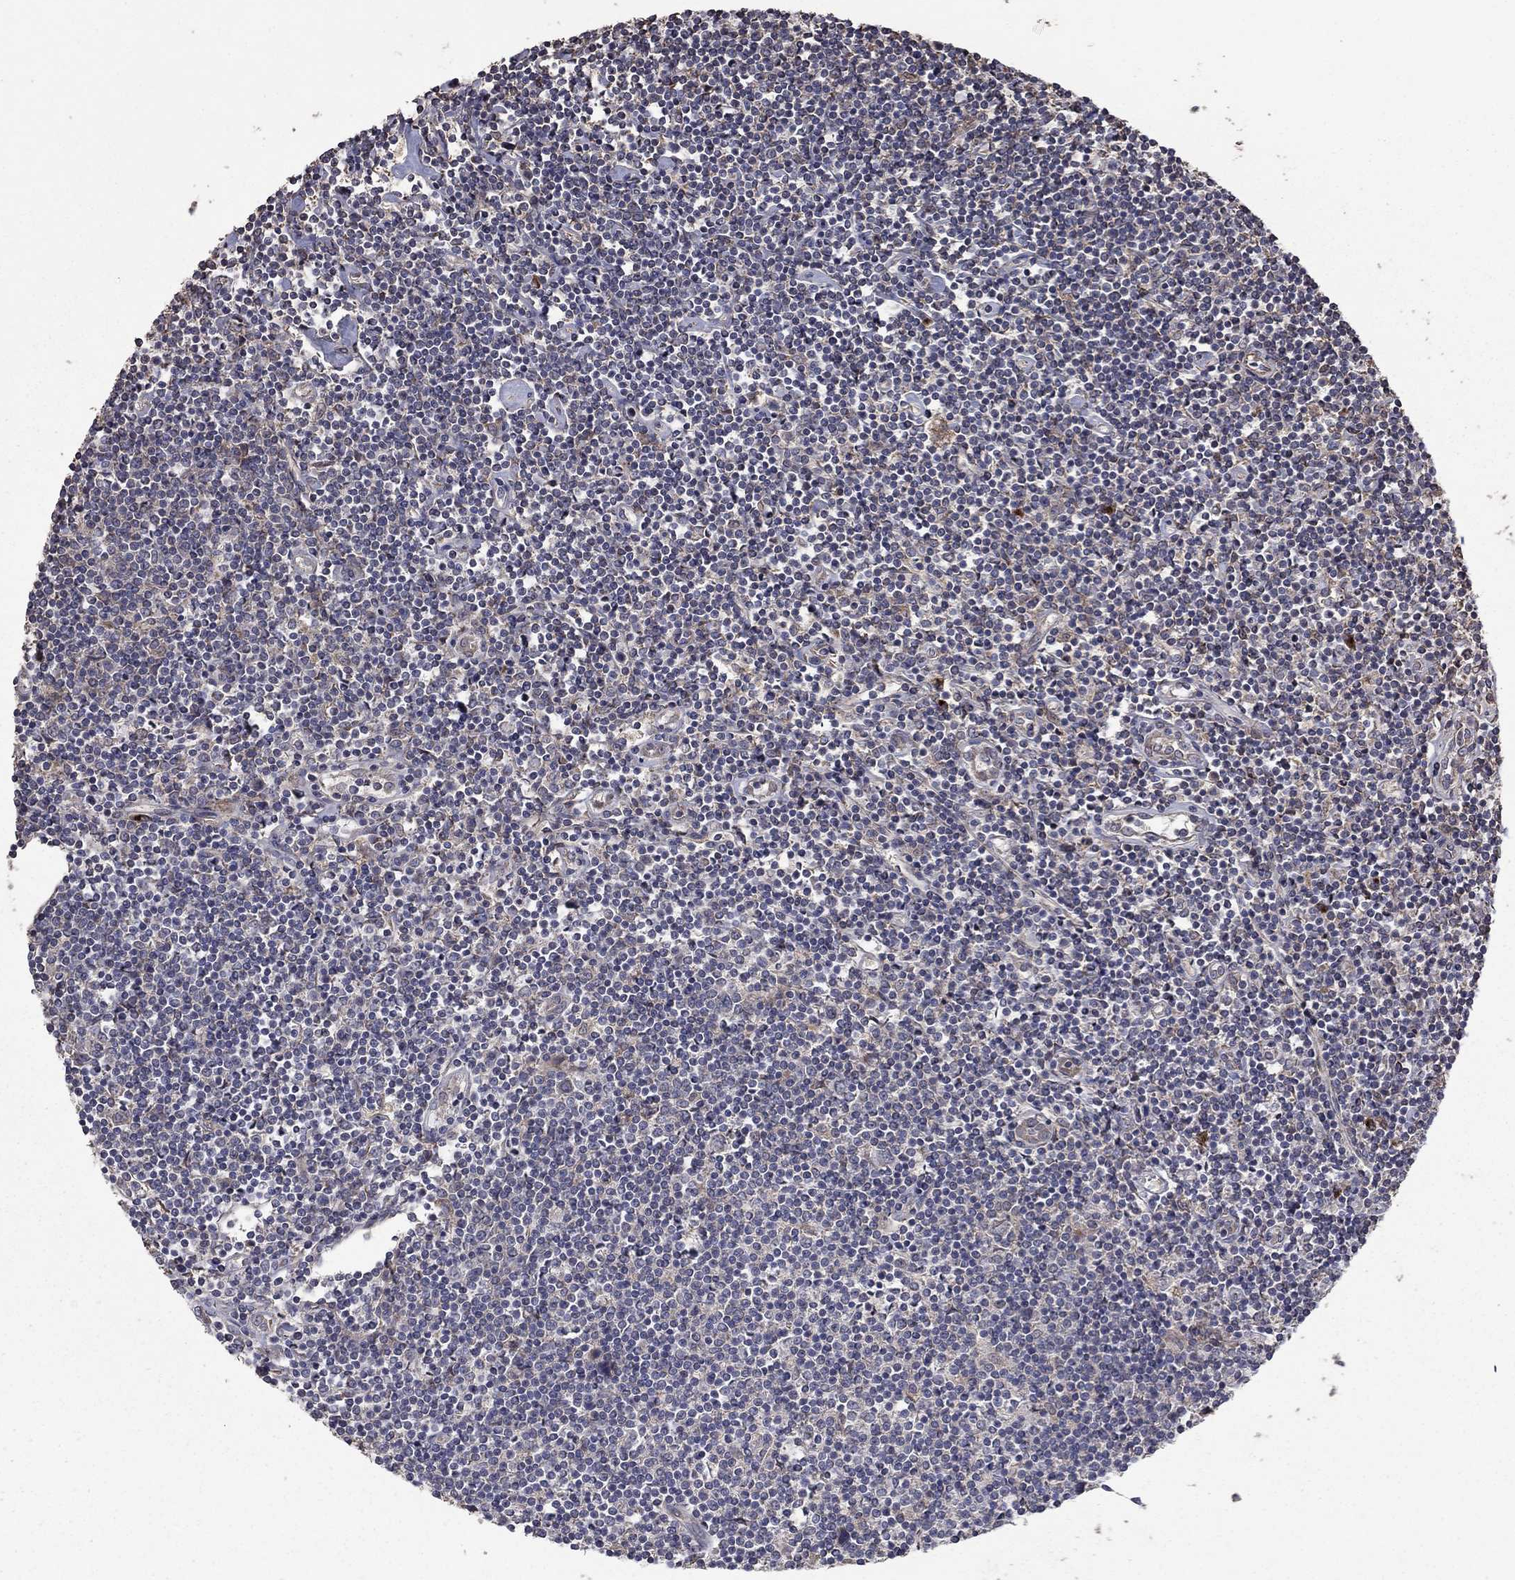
{"staining": {"intensity": "negative", "quantity": "none", "location": "none"}, "tissue": "lymphoma", "cell_type": "Tumor cells", "image_type": "cancer", "snomed": [{"axis": "morphology", "description": "Hodgkin's disease, NOS"}, {"axis": "topography", "description": "Lymph node"}], "caption": "High magnification brightfield microscopy of Hodgkin's disease stained with DAB (3,3'-diaminobenzidine) (brown) and counterstained with hematoxylin (blue): tumor cells show no significant positivity.", "gene": "FLT4", "patient": {"sex": "male", "age": 40}}